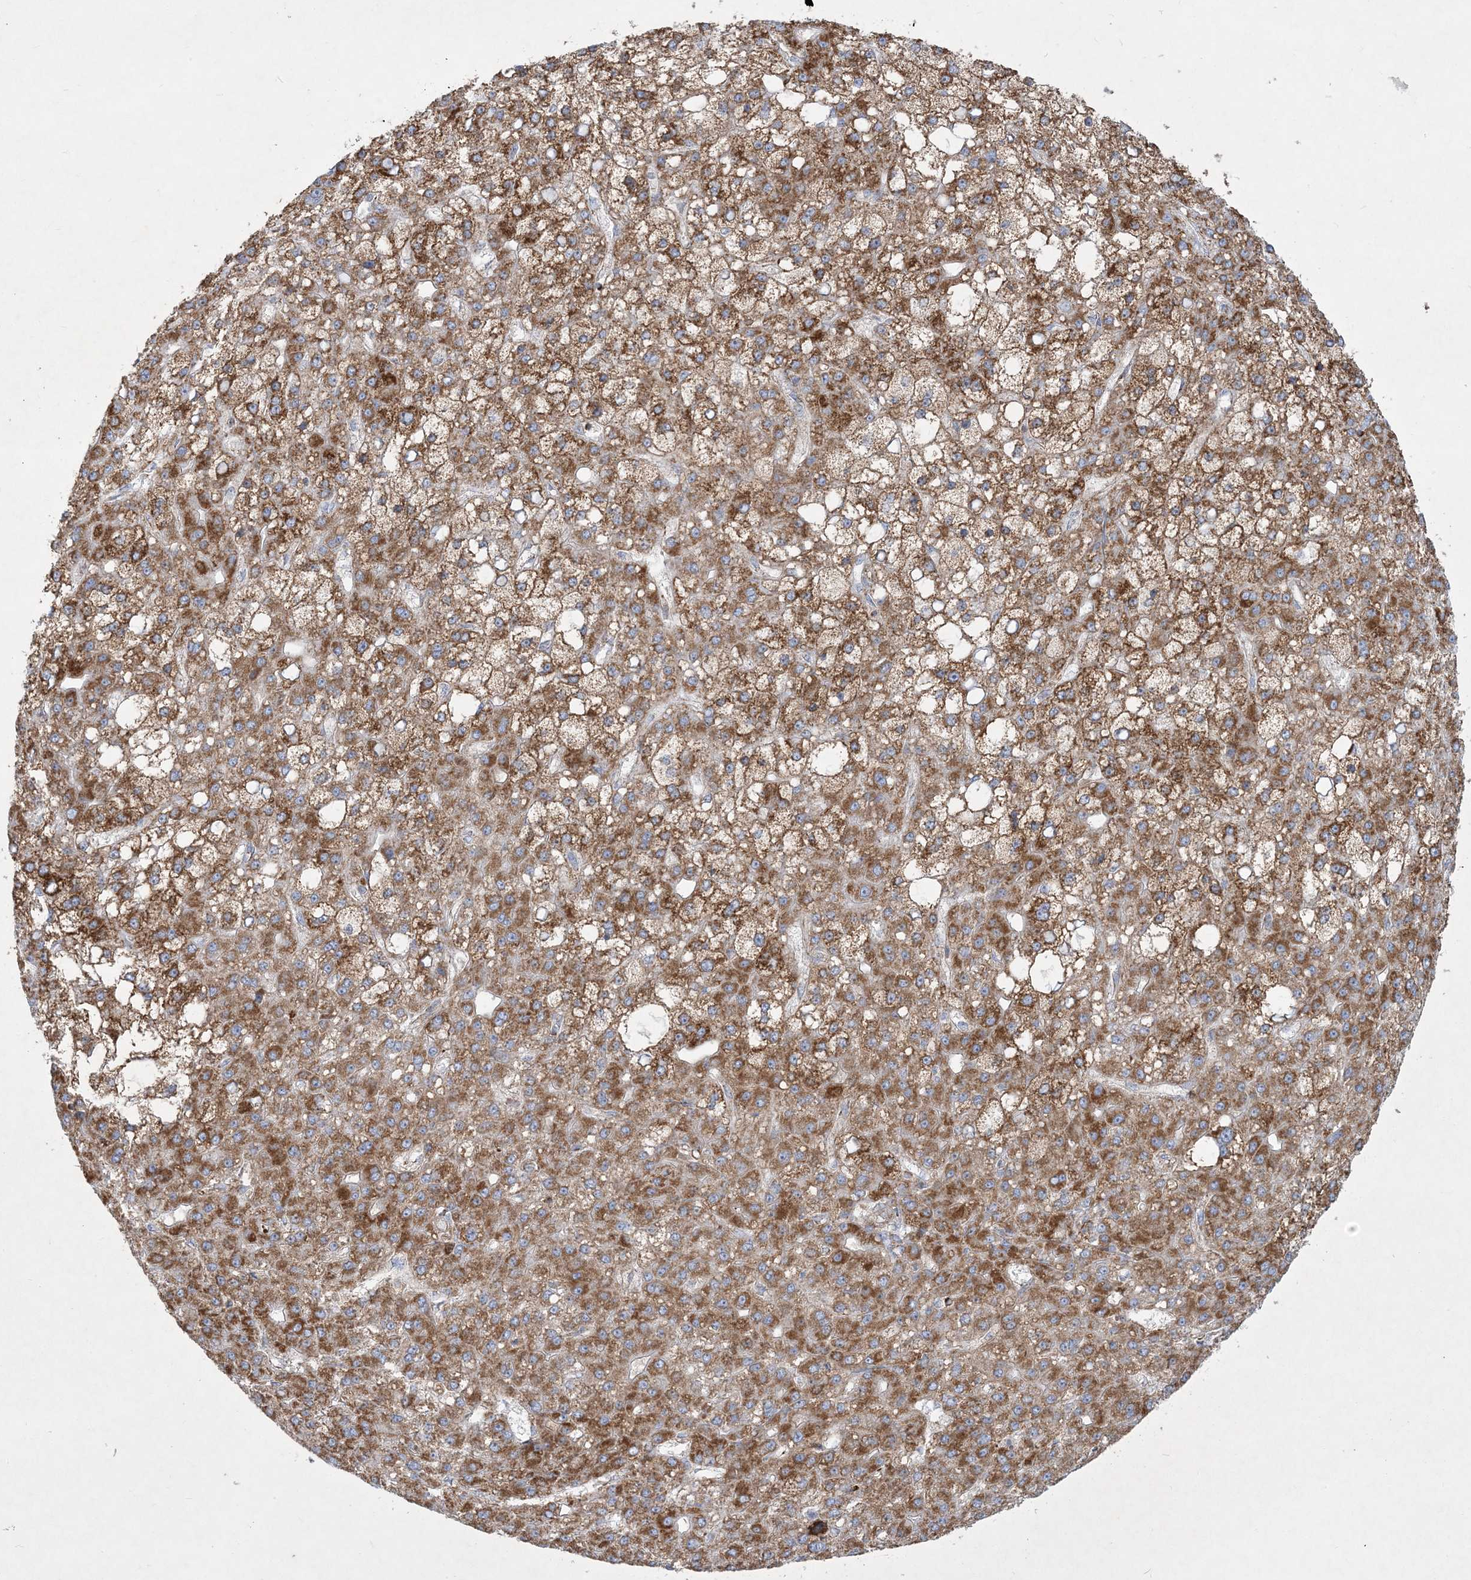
{"staining": {"intensity": "moderate", "quantity": ">75%", "location": "cytoplasmic/membranous"}, "tissue": "liver cancer", "cell_type": "Tumor cells", "image_type": "cancer", "snomed": [{"axis": "morphology", "description": "Carcinoma, Hepatocellular, NOS"}, {"axis": "topography", "description": "Liver"}], "caption": "Immunohistochemical staining of liver hepatocellular carcinoma displays medium levels of moderate cytoplasmic/membranous staining in approximately >75% of tumor cells. (DAB IHC, brown staining for protein, blue staining for nuclei).", "gene": "BEND4", "patient": {"sex": "male", "age": 67}}